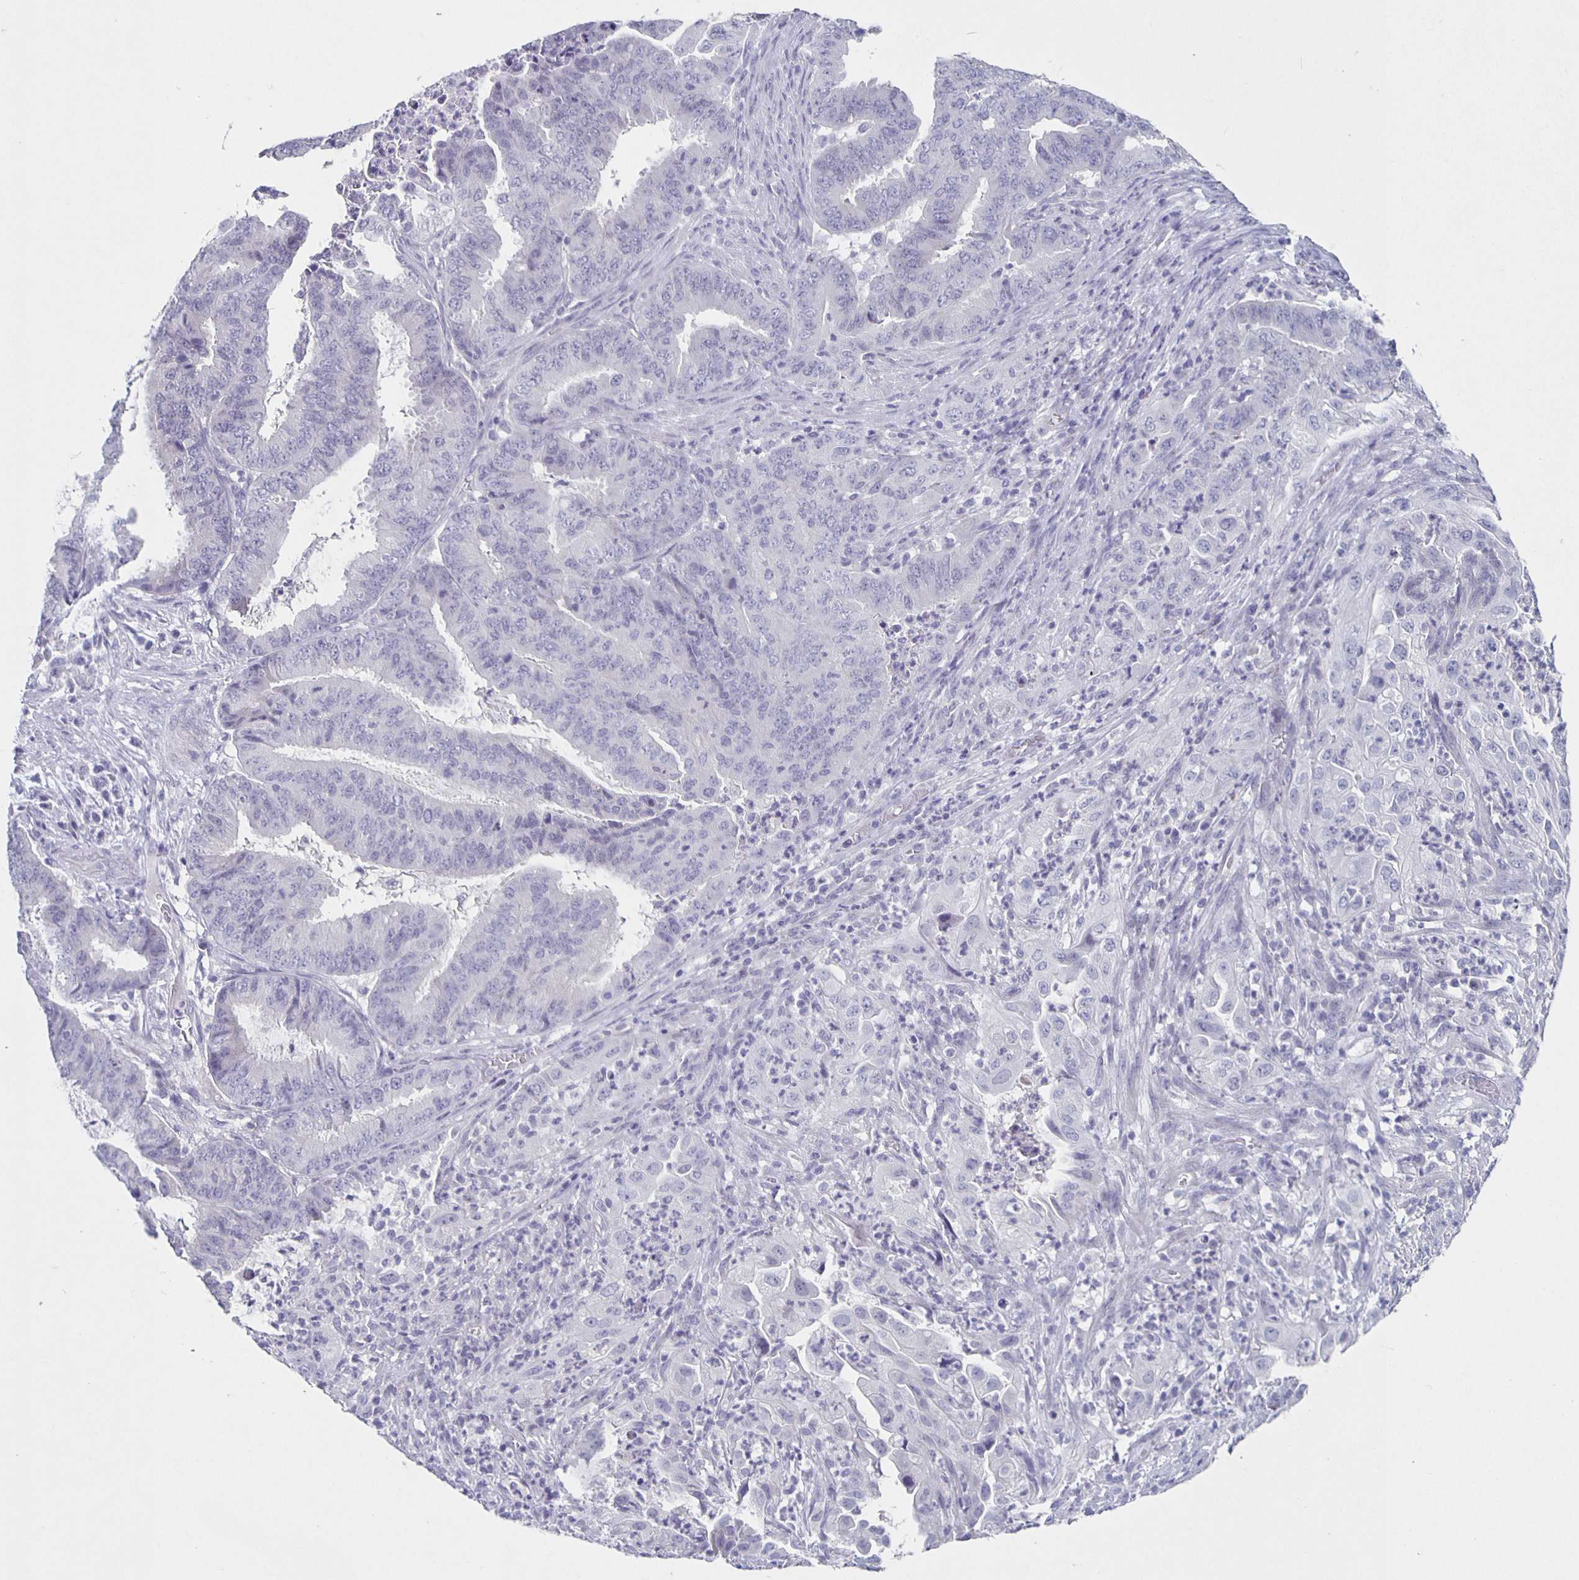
{"staining": {"intensity": "negative", "quantity": "none", "location": "none"}, "tissue": "endometrial cancer", "cell_type": "Tumor cells", "image_type": "cancer", "snomed": [{"axis": "morphology", "description": "Adenocarcinoma, NOS"}, {"axis": "topography", "description": "Endometrium"}], "caption": "Micrograph shows no significant protein staining in tumor cells of endometrial cancer (adenocarcinoma). (DAB (3,3'-diaminobenzidine) immunohistochemistry visualized using brightfield microscopy, high magnification).", "gene": "CARNS1", "patient": {"sex": "female", "age": 51}}